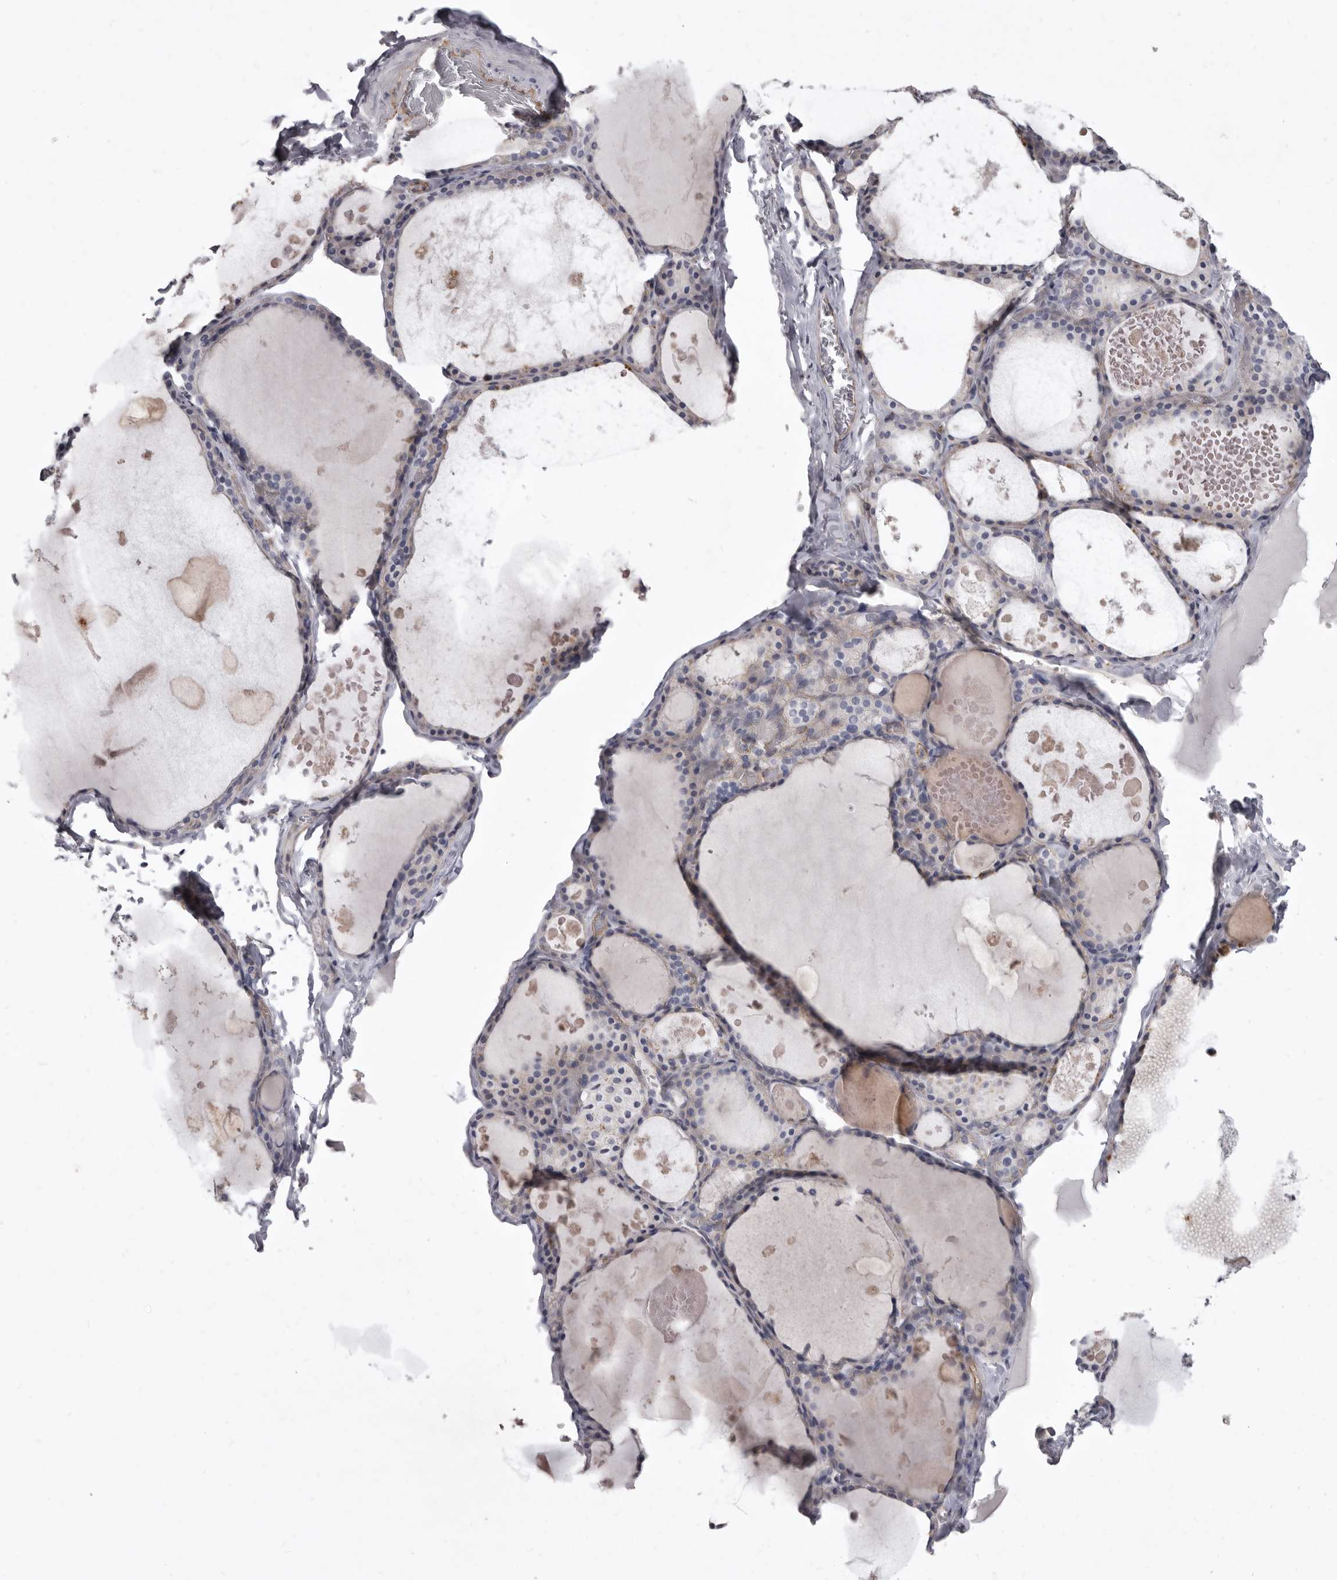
{"staining": {"intensity": "negative", "quantity": "none", "location": "none"}, "tissue": "thyroid gland", "cell_type": "Glandular cells", "image_type": "normal", "snomed": [{"axis": "morphology", "description": "Normal tissue, NOS"}, {"axis": "topography", "description": "Thyroid gland"}], "caption": "Unremarkable thyroid gland was stained to show a protein in brown. There is no significant expression in glandular cells.", "gene": "P2RX6", "patient": {"sex": "male", "age": 56}}